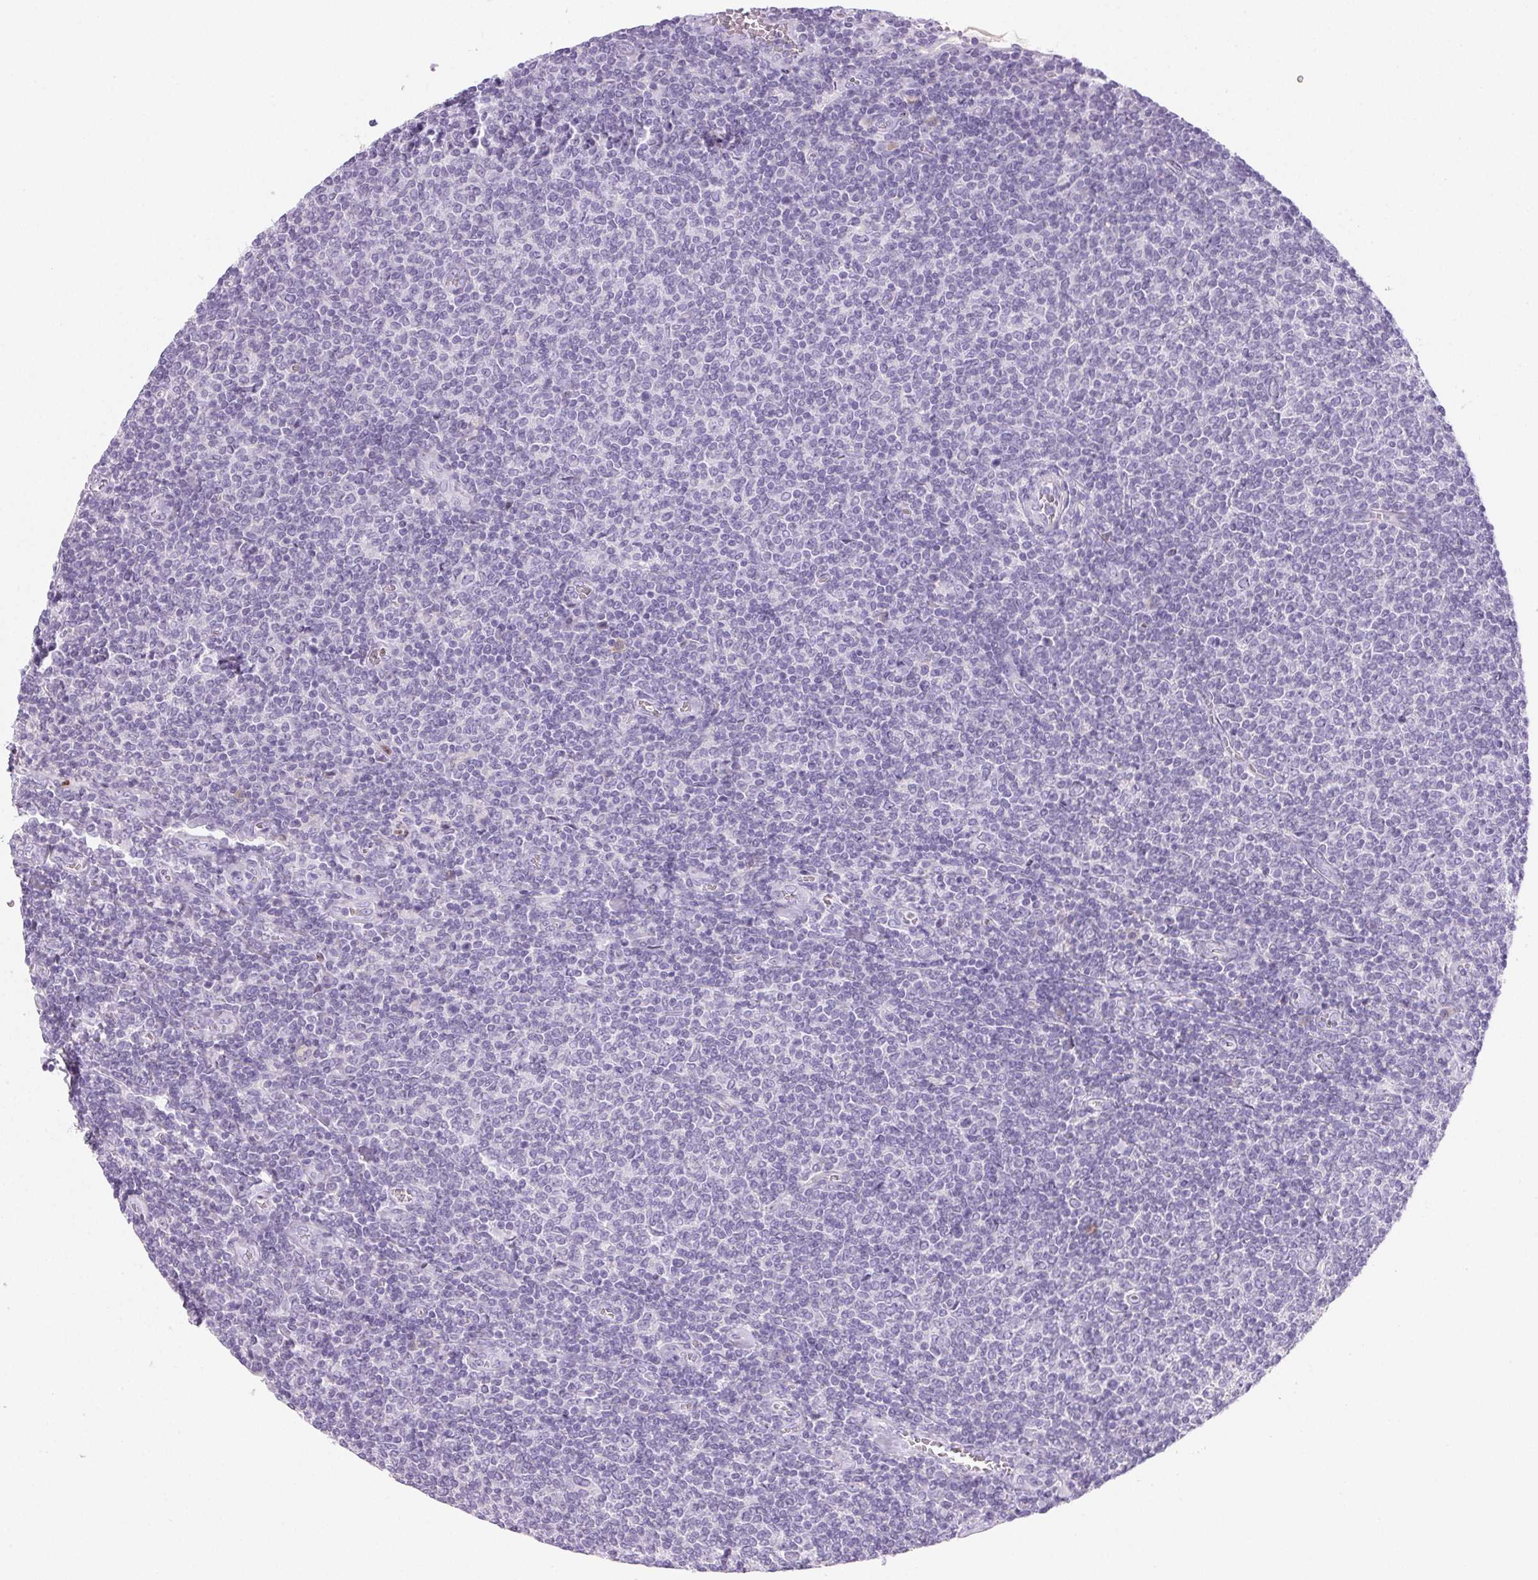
{"staining": {"intensity": "negative", "quantity": "none", "location": "none"}, "tissue": "lymphoma", "cell_type": "Tumor cells", "image_type": "cancer", "snomed": [{"axis": "morphology", "description": "Malignant lymphoma, non-Hodgkin's type, Low grade"}, {"axis": "topography", "description": "Lymph node"}], "caption": "Low-grade malignant lymphoma, non-Hodgkin's type was stained to show a protein in brown. There is no significant expression in tumor cells.", "gene": "PADI4", "patient": {"sex": "male", "age": 52}}